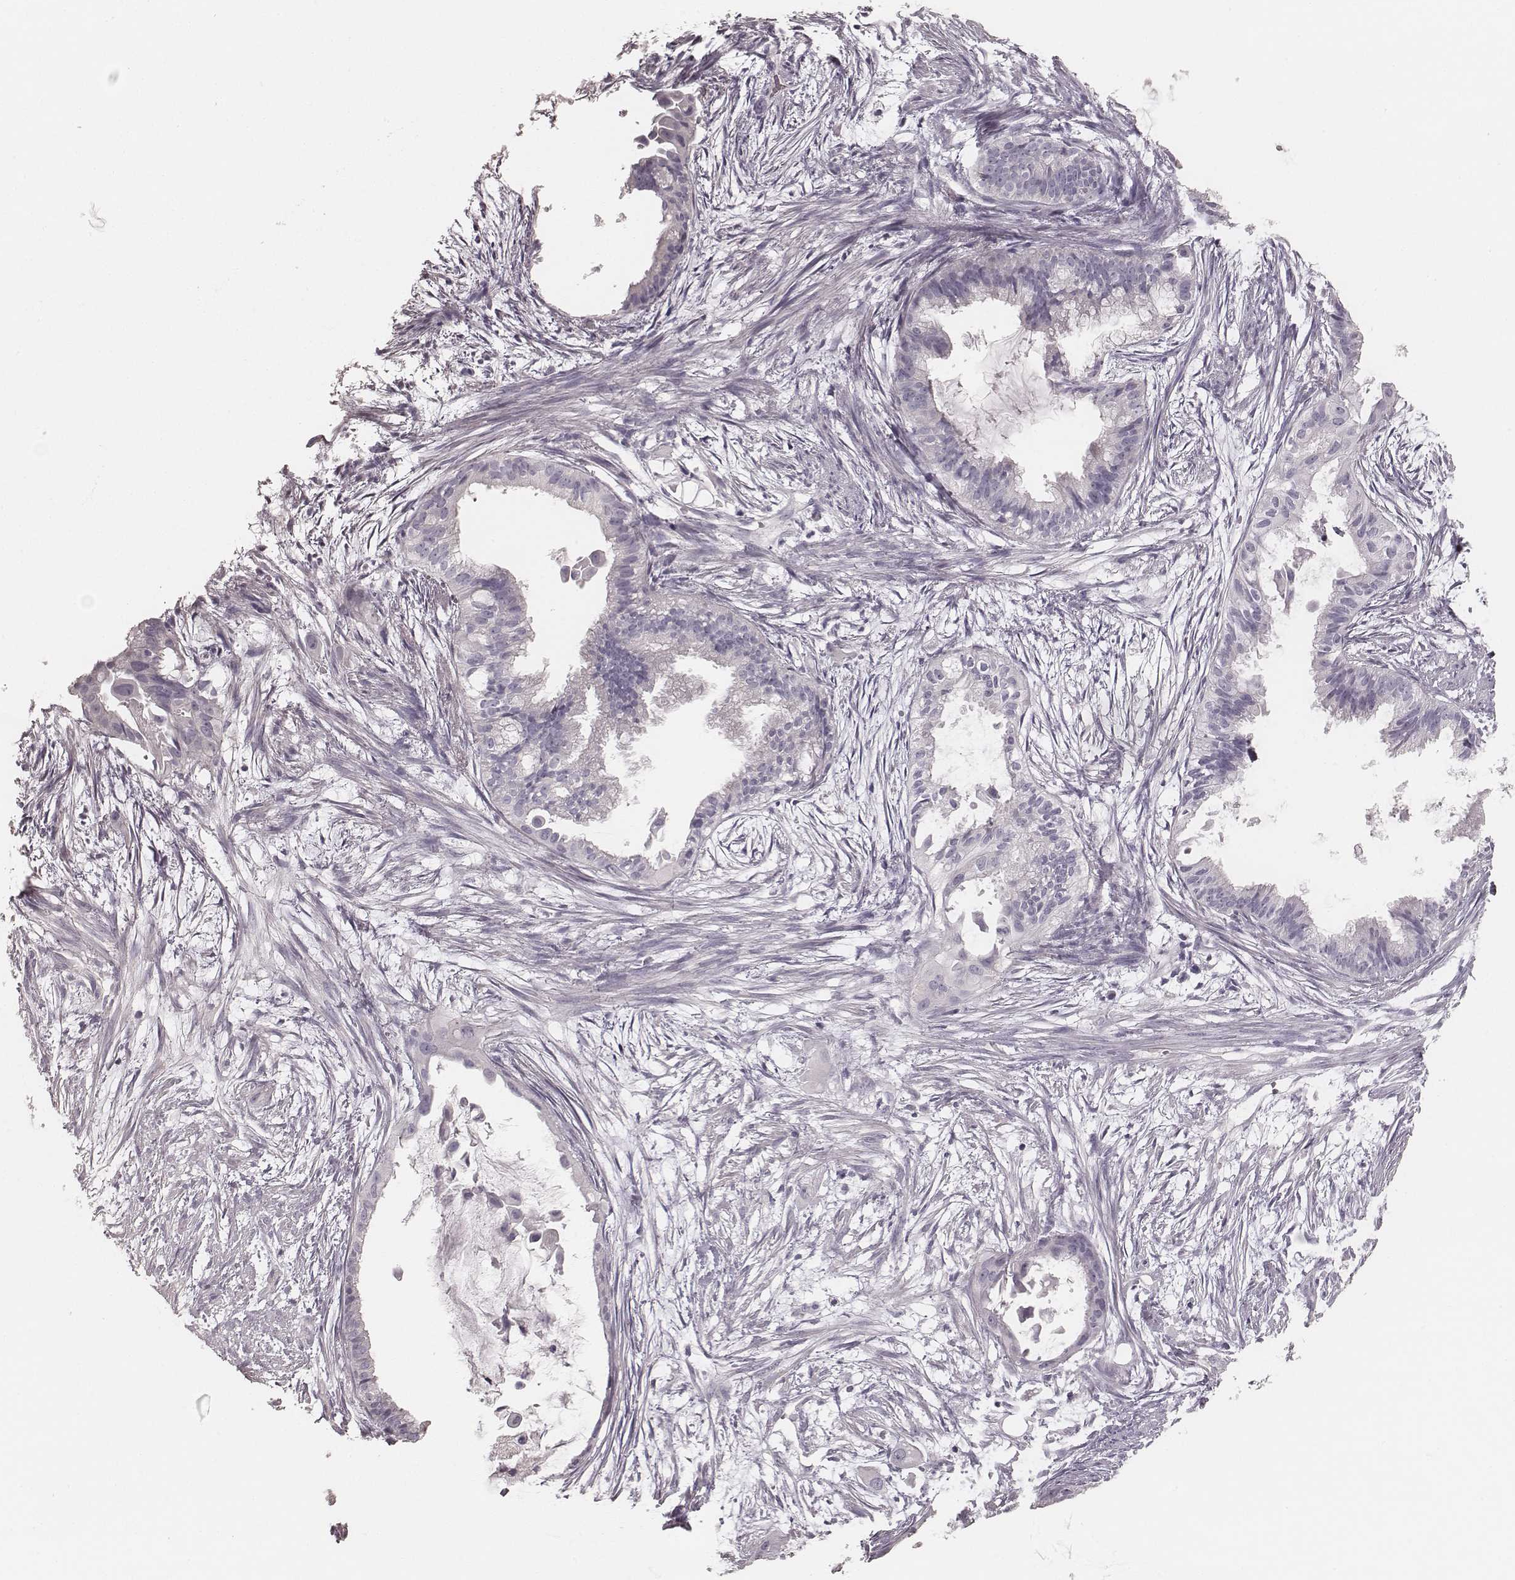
{"staining": {"intensity": "negative", "quantity": "none", "location": "none"}, "tissue": "endometrial cancer", "cell_type": "Tumor cells", "image_type": "cancer", "snomed": [{"axis": "morphology", "description": "Adenocarcinoma, NOS"}, {"axis": "topography", "description": "Endometrium"}], "caption": "Immunohistochemistry (IHC) histopathology image of neoplastic tissue: human endometrial cancer stained with DAB shows no significant protein expression in tumor cells.", "gene": "ZP4", "patient": {"sex": "female", "age": 86}}